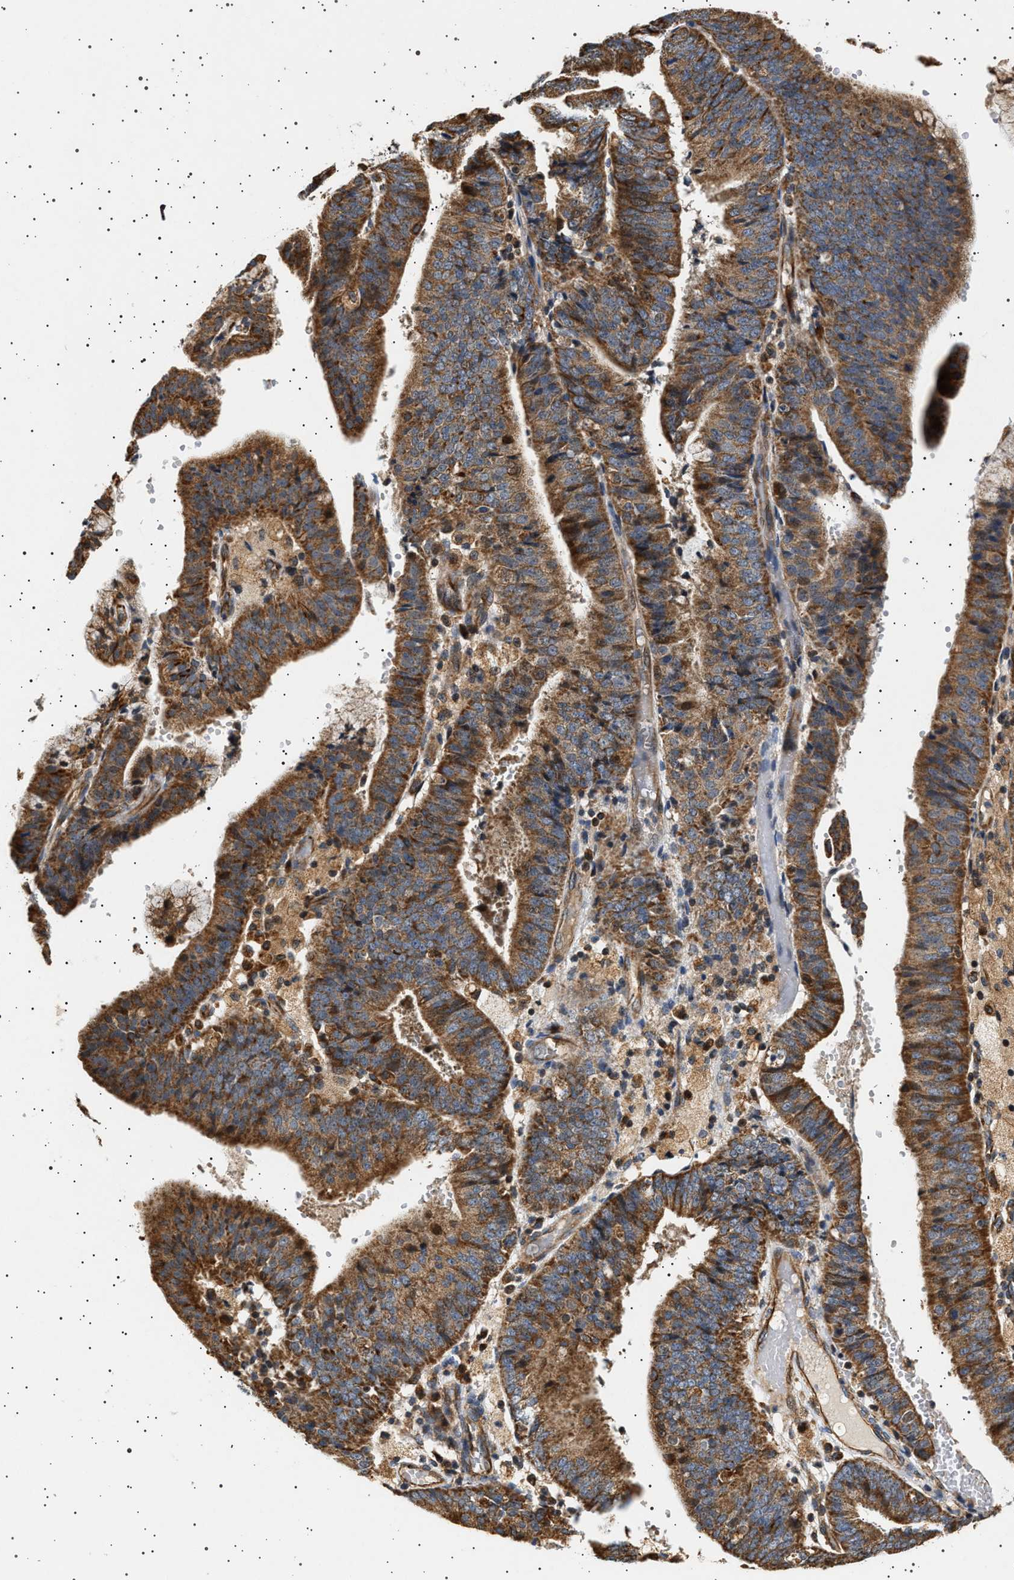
{"staining": {"intensity": "strong", "quantity": ">75%", "location": "cytoplasmic/membranous"}, "tissue": "endometrial cancer", "cell_type": "Tumor cells", "image_type": "cancer", "snomed": [{"axis": "morphology", "description": "Adenocarcinoma, NOS"}, {"axis": "topography", "description": "Endometrium"}], "caption": "A high-resolution image shows immunohistochemistry (IHC) staining of endometrial cancer (adenocarcinoma), which demonstrates strong cytoplasmic/membranous positivity in approximately >75% of tumor cells.", "gene": "TRUB2", "patient": {"sex": "female", "age": 63}}